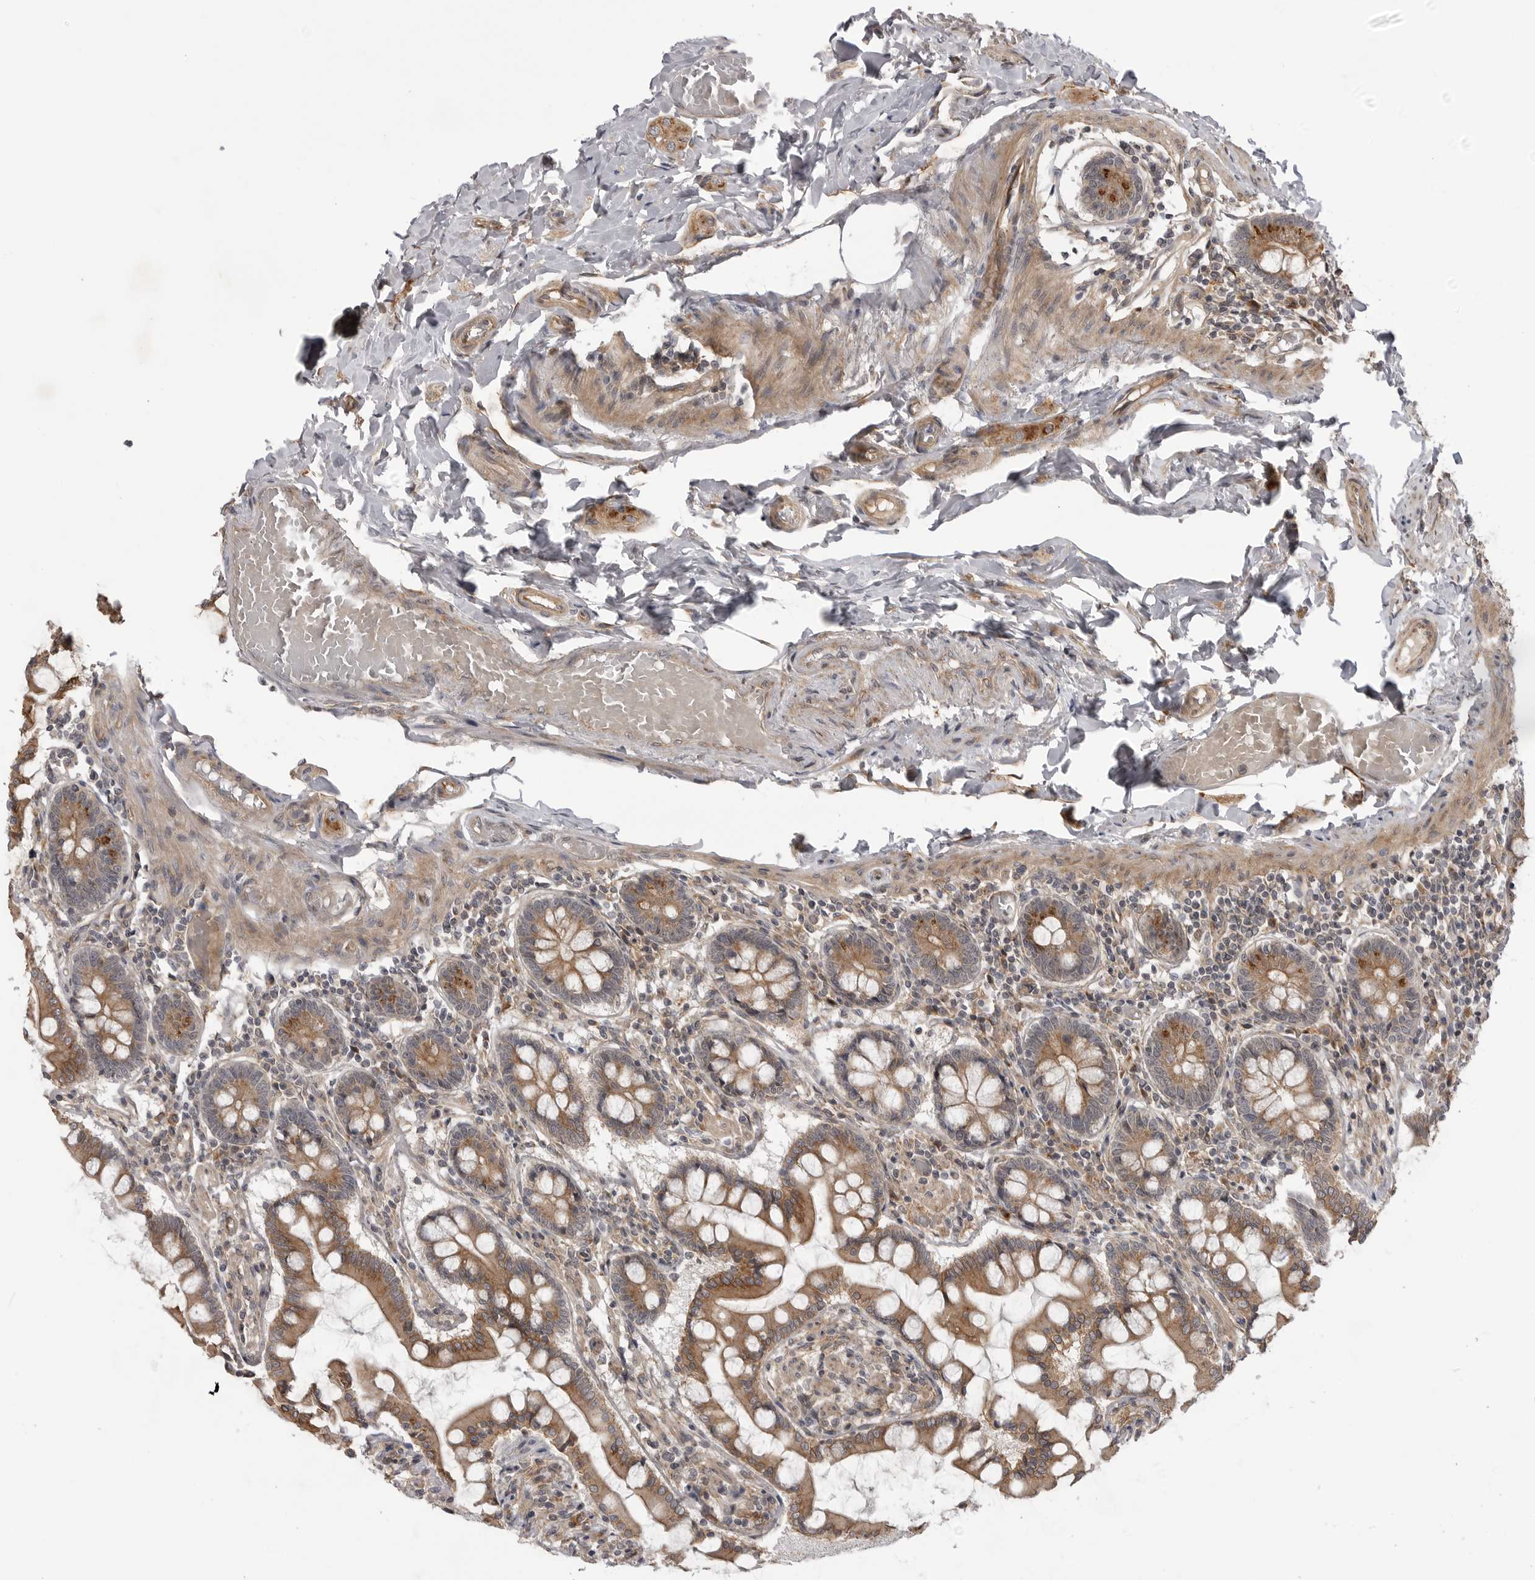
{"staining": {"intensity": "moderate", "quantity": ">75%", "location": "cytoplasmic/membranous"}, "tissue": "small intestine", "cell_type": "Glandular cells", "image_type": "normal", "snomed": [{"axis": "morphology", "description": "Normal tissue, NOS"}, {"axis": "topography", "description": "Small intestine"}], "caption": "Immunohistochemistry of normal small intestine exhibits medium levels of moderate cytoplasmic/membranous positivity in about >75% of glandular cells.", "gene": "LRRC45", "patient": {"sex": "male", "age": 41}}